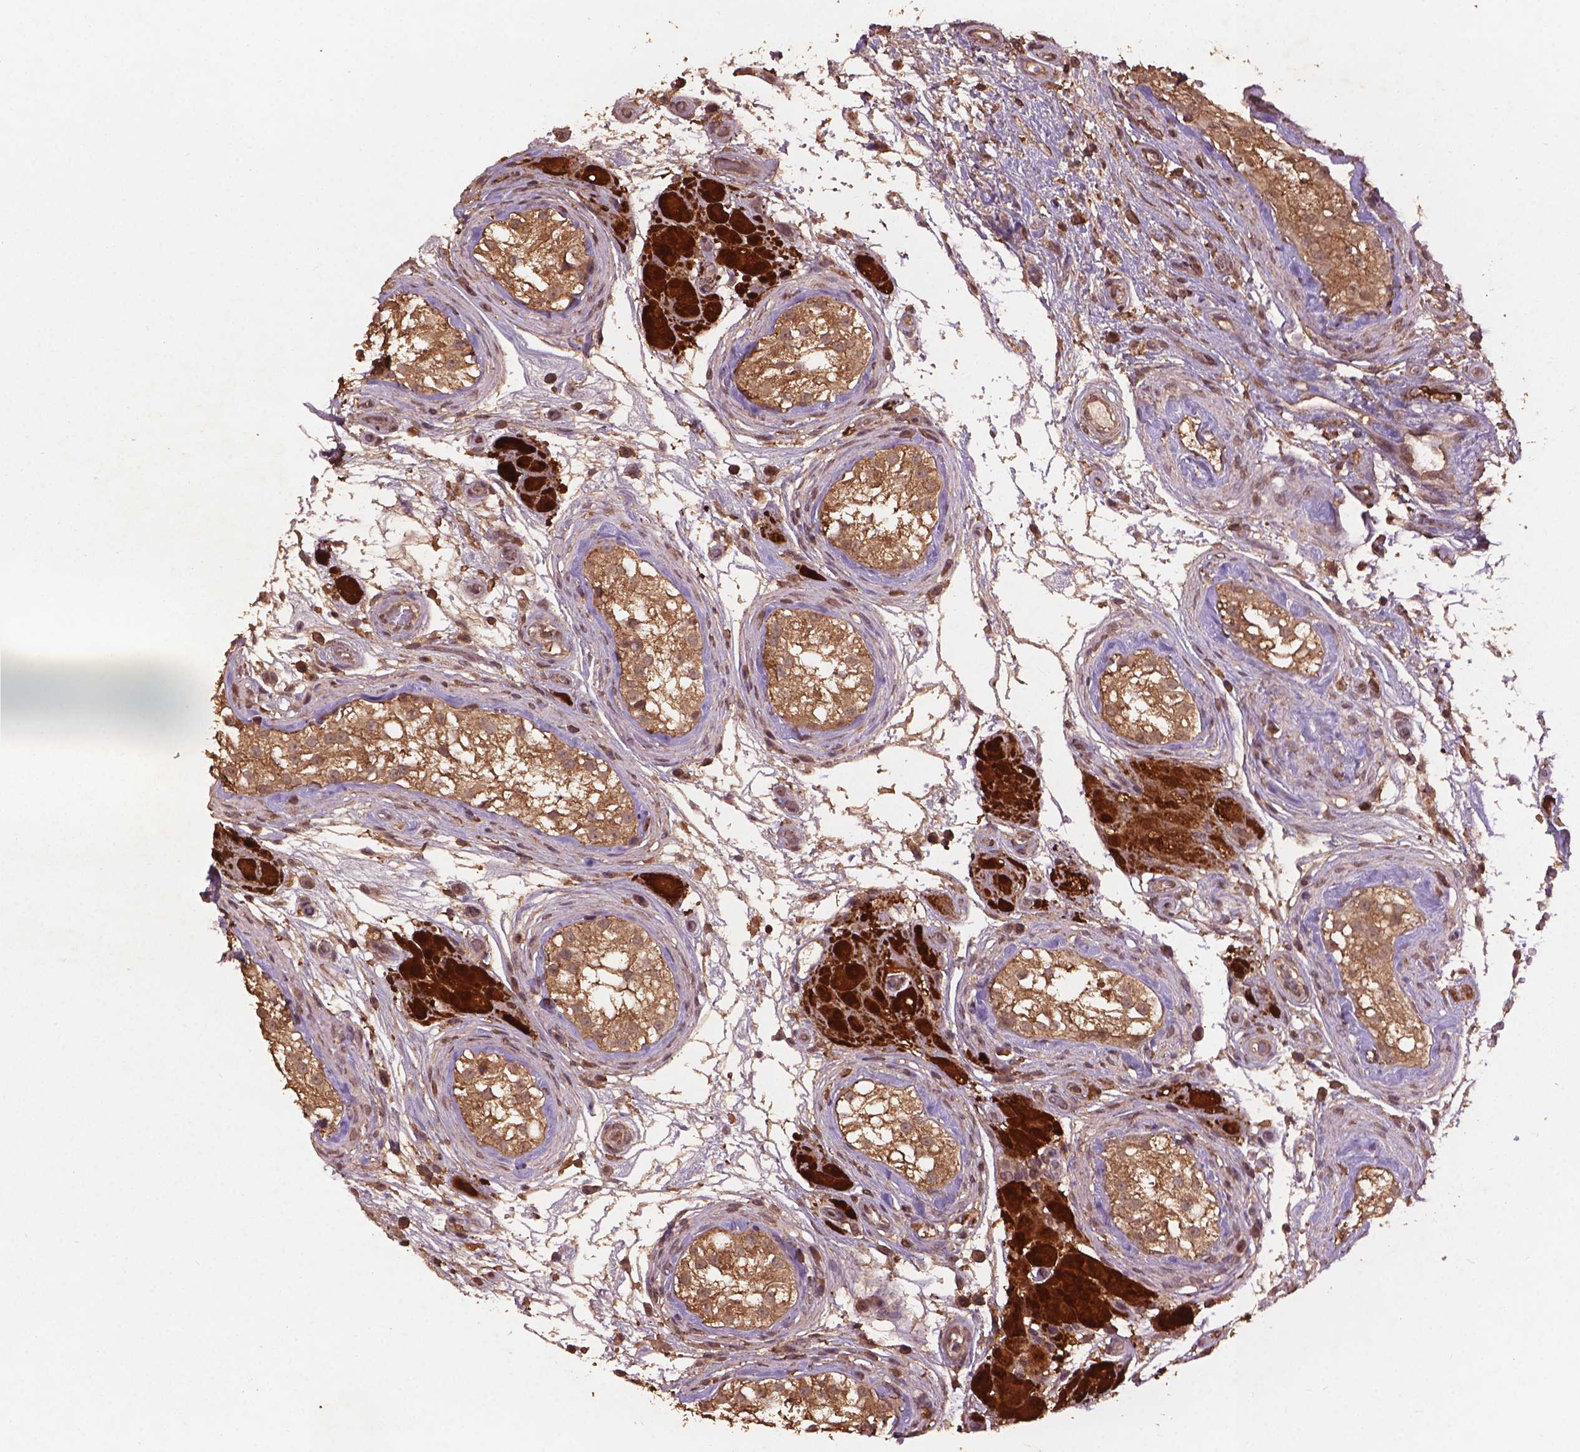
{"staining": {"intensity": "weak", "quantity": ">75%", "location": "cytoplasmic/membranous"}, "tissue": "testis cancer", "cell_type": "Tumor cells", "image_type": "cancer", "snomed": [{"axis": "morphology", "description": "Seminoma, NOS"}, {"axis": "morphology", "description": "Carcinoma, Embryonal, NOS"}, {"axis": "topography", "description": "Testis"}], "caption": "Tumor cells reveal weak cytoplasmic/membranous expression in approximately >75% of cells in testis cancer (embryonal carcinoma).", "gene": "BABAM1", "patient": {"sex": "male", "age": 41}}